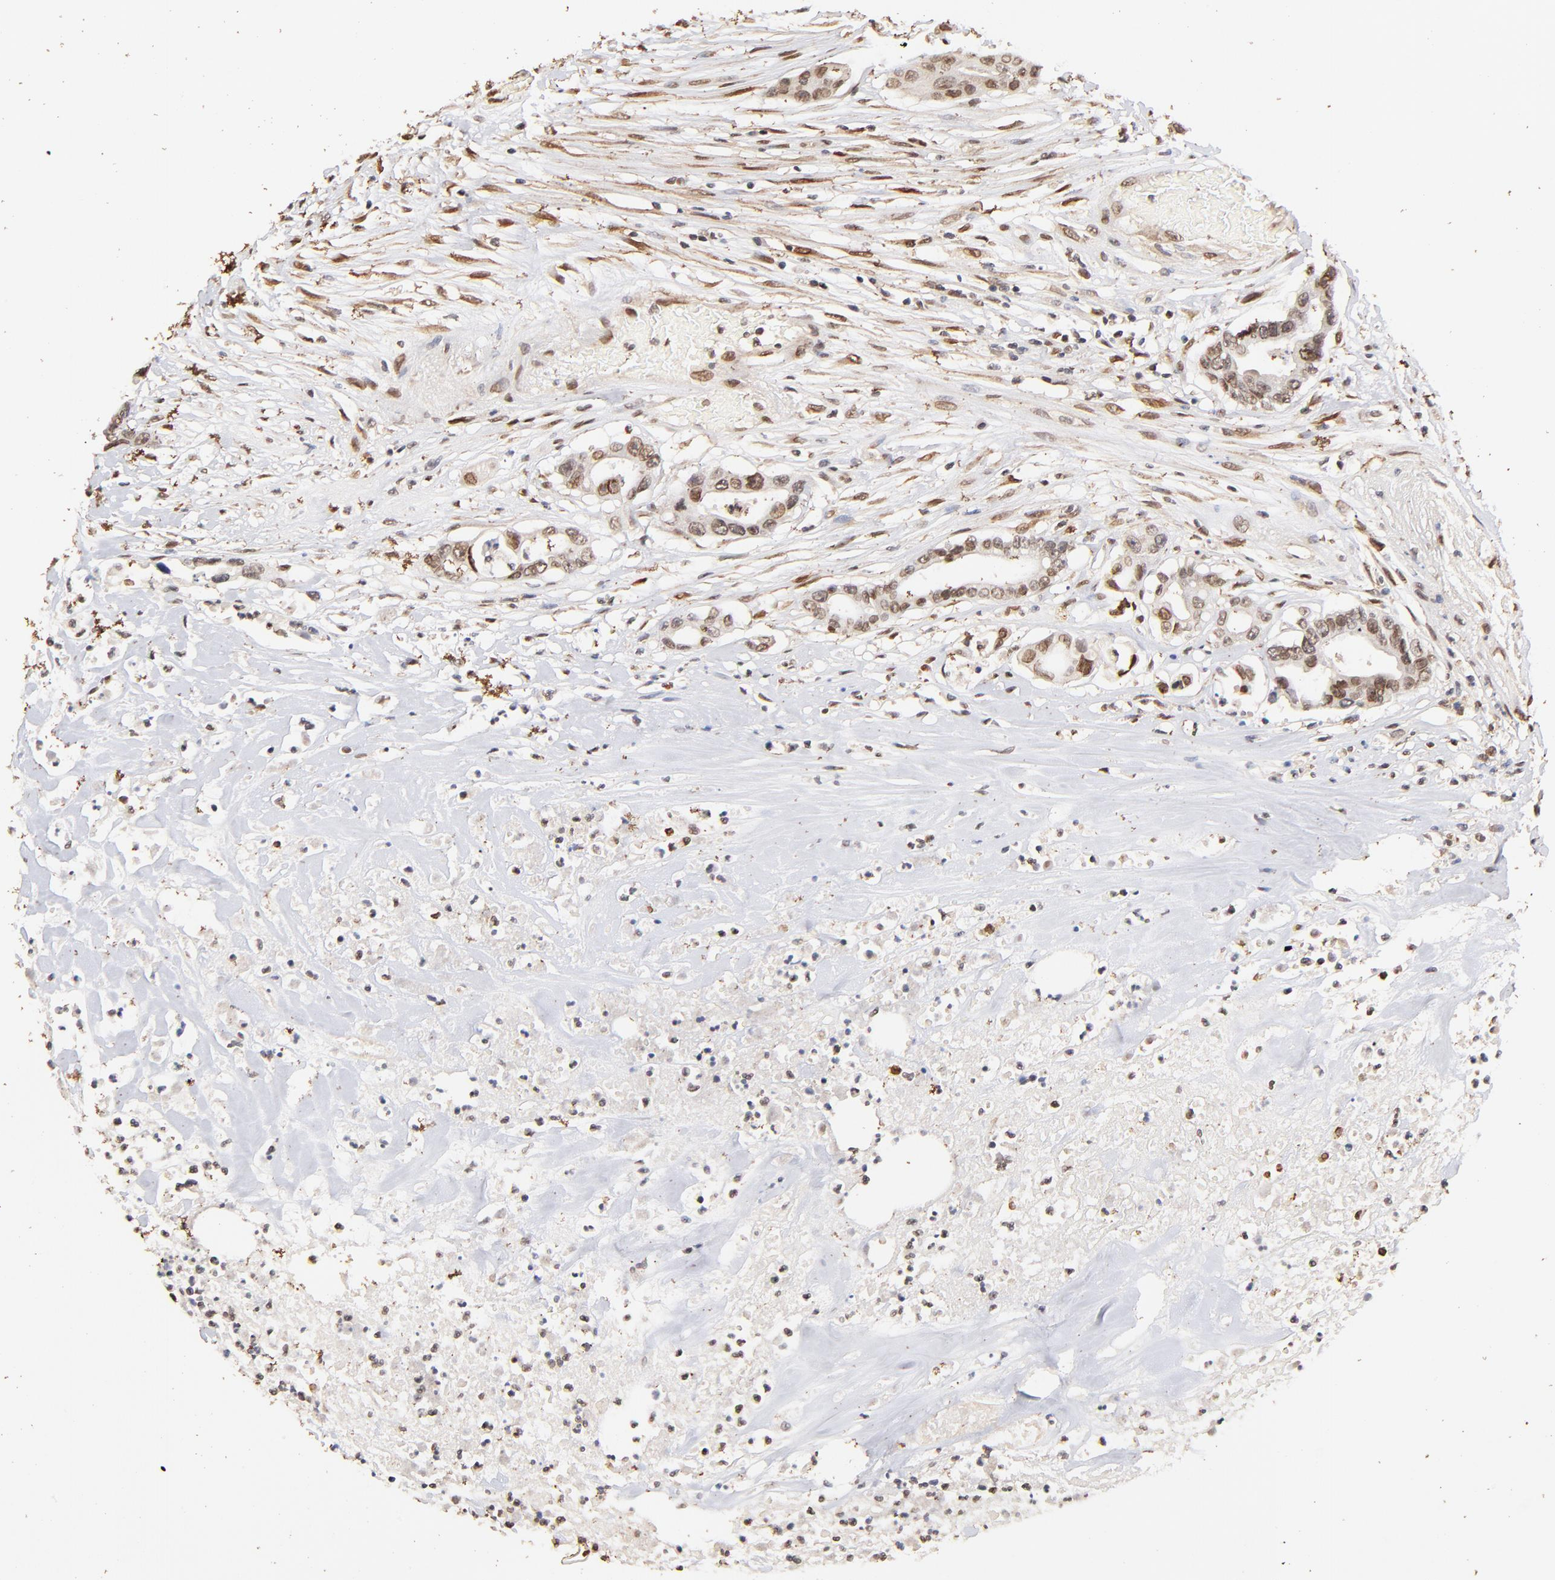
{"staining": {"intensity": "weak", "quantity": ">75%", "location": "nuclear"}, "tissue": "colorectal cancer", "cell_type": "Tumor cells", "image_type": "cancer", "snomed": [{"axis": "morphology", "description": "Adenocarcinoma, NOS"}, {"axis": "topography", "description": "Colon"}], "caption": "Adenocarcinoma (colorectal) stained with DAB immunohistochemistry displays low levels of weak nuclear positivity in about >75% of tumor cells. Nuclei are stained in blue.", "gene": "ZFP92", "patient": {"sex": "female", "age": 70}}